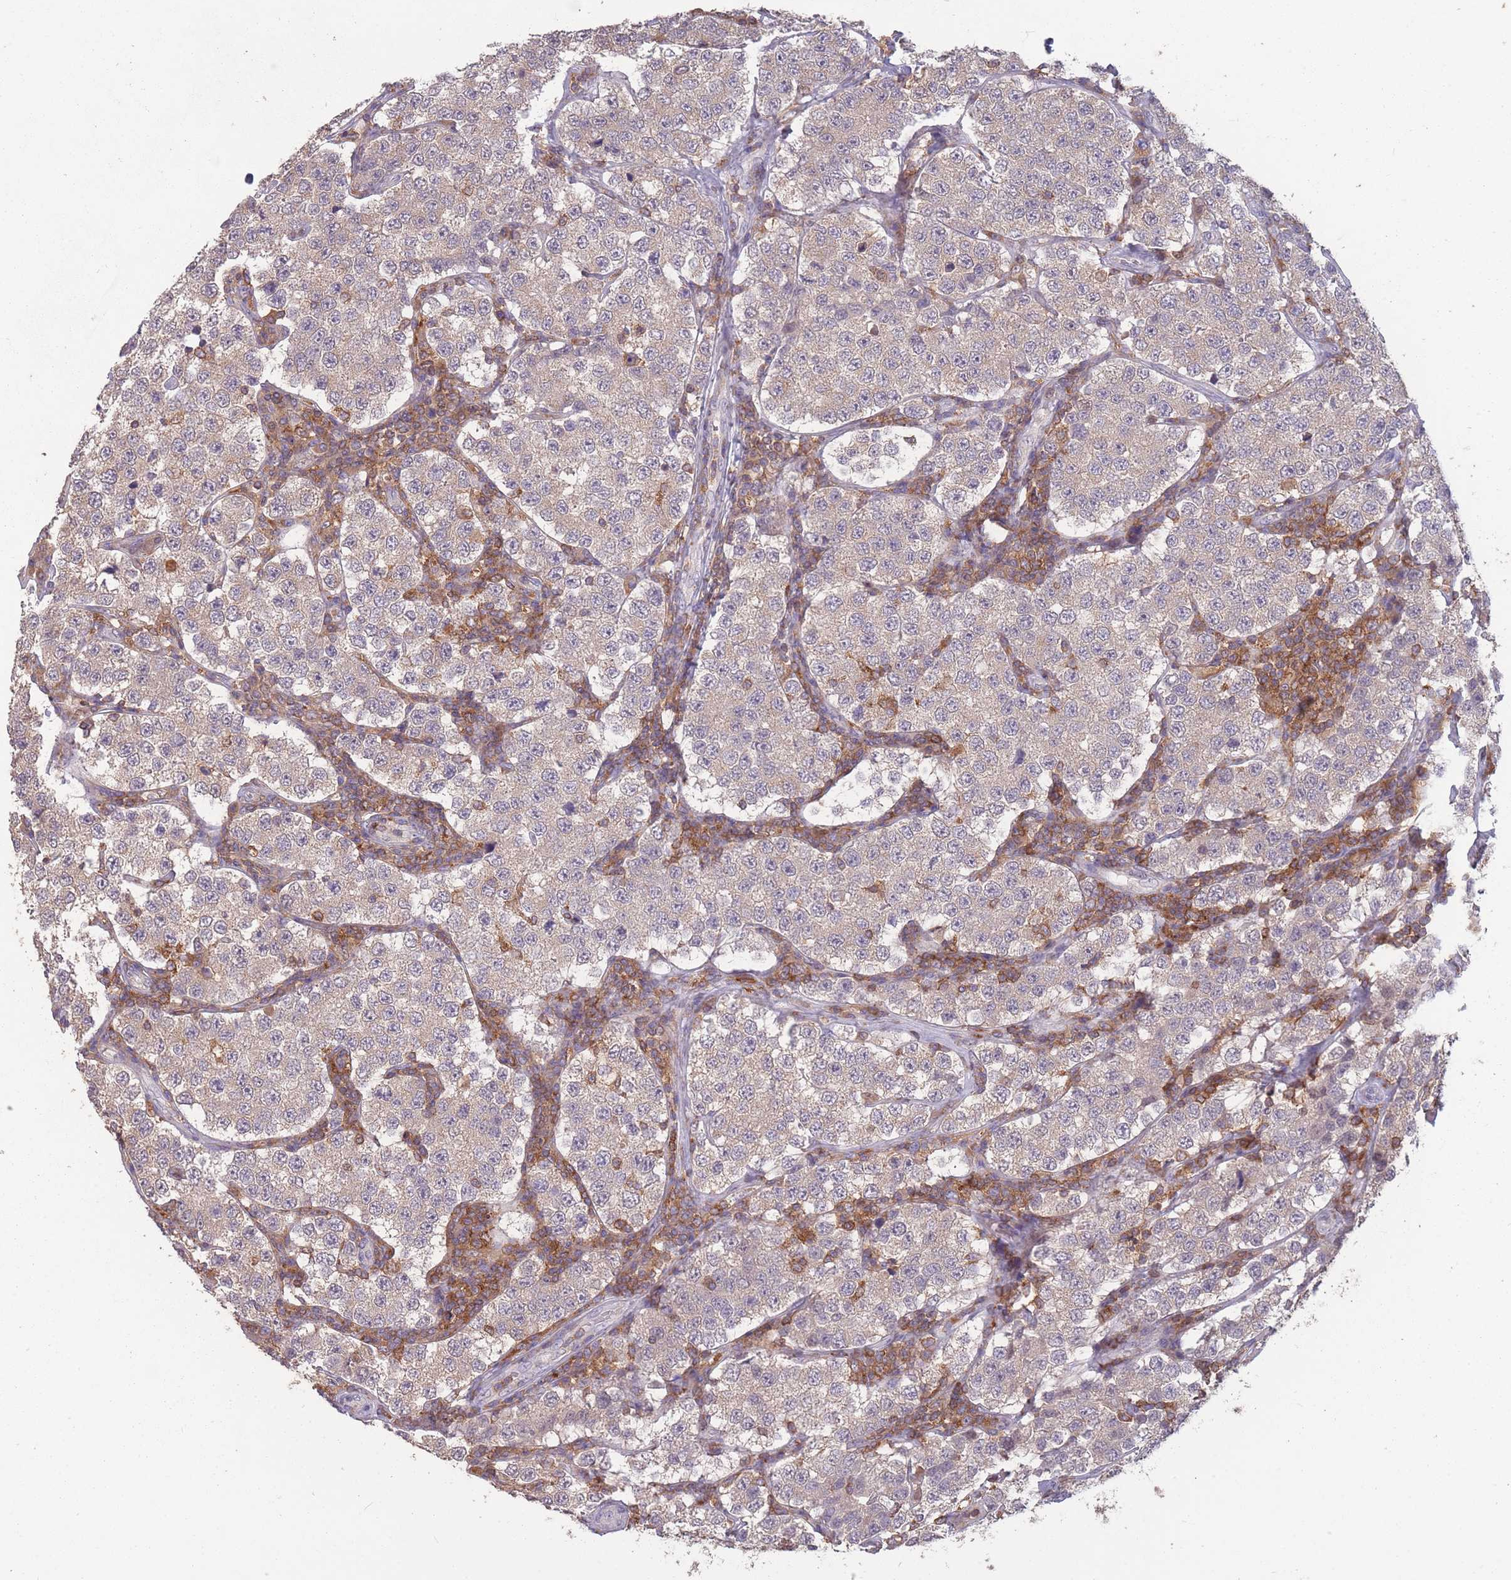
{"staining": {"intensity": "weak", "quantity": "<25%", "location": "cytoplasmic/membranous"}, "tissue": "testis cancer", "cell_type": "Tumor cells", "image_type": "cancer", "snomed": [{"axis": "morphology", "description": "Seminoma, NOS"}, {"axis": "topography", "description": "Testis"}], "caption": "Tumor cells show no significant expression in testis seminoma. (DAB immunohistochemistry (IHC) with hematoxylin counter stain).", "gene": "GMIP", "patient": {"sex": "male", "age": 34}}